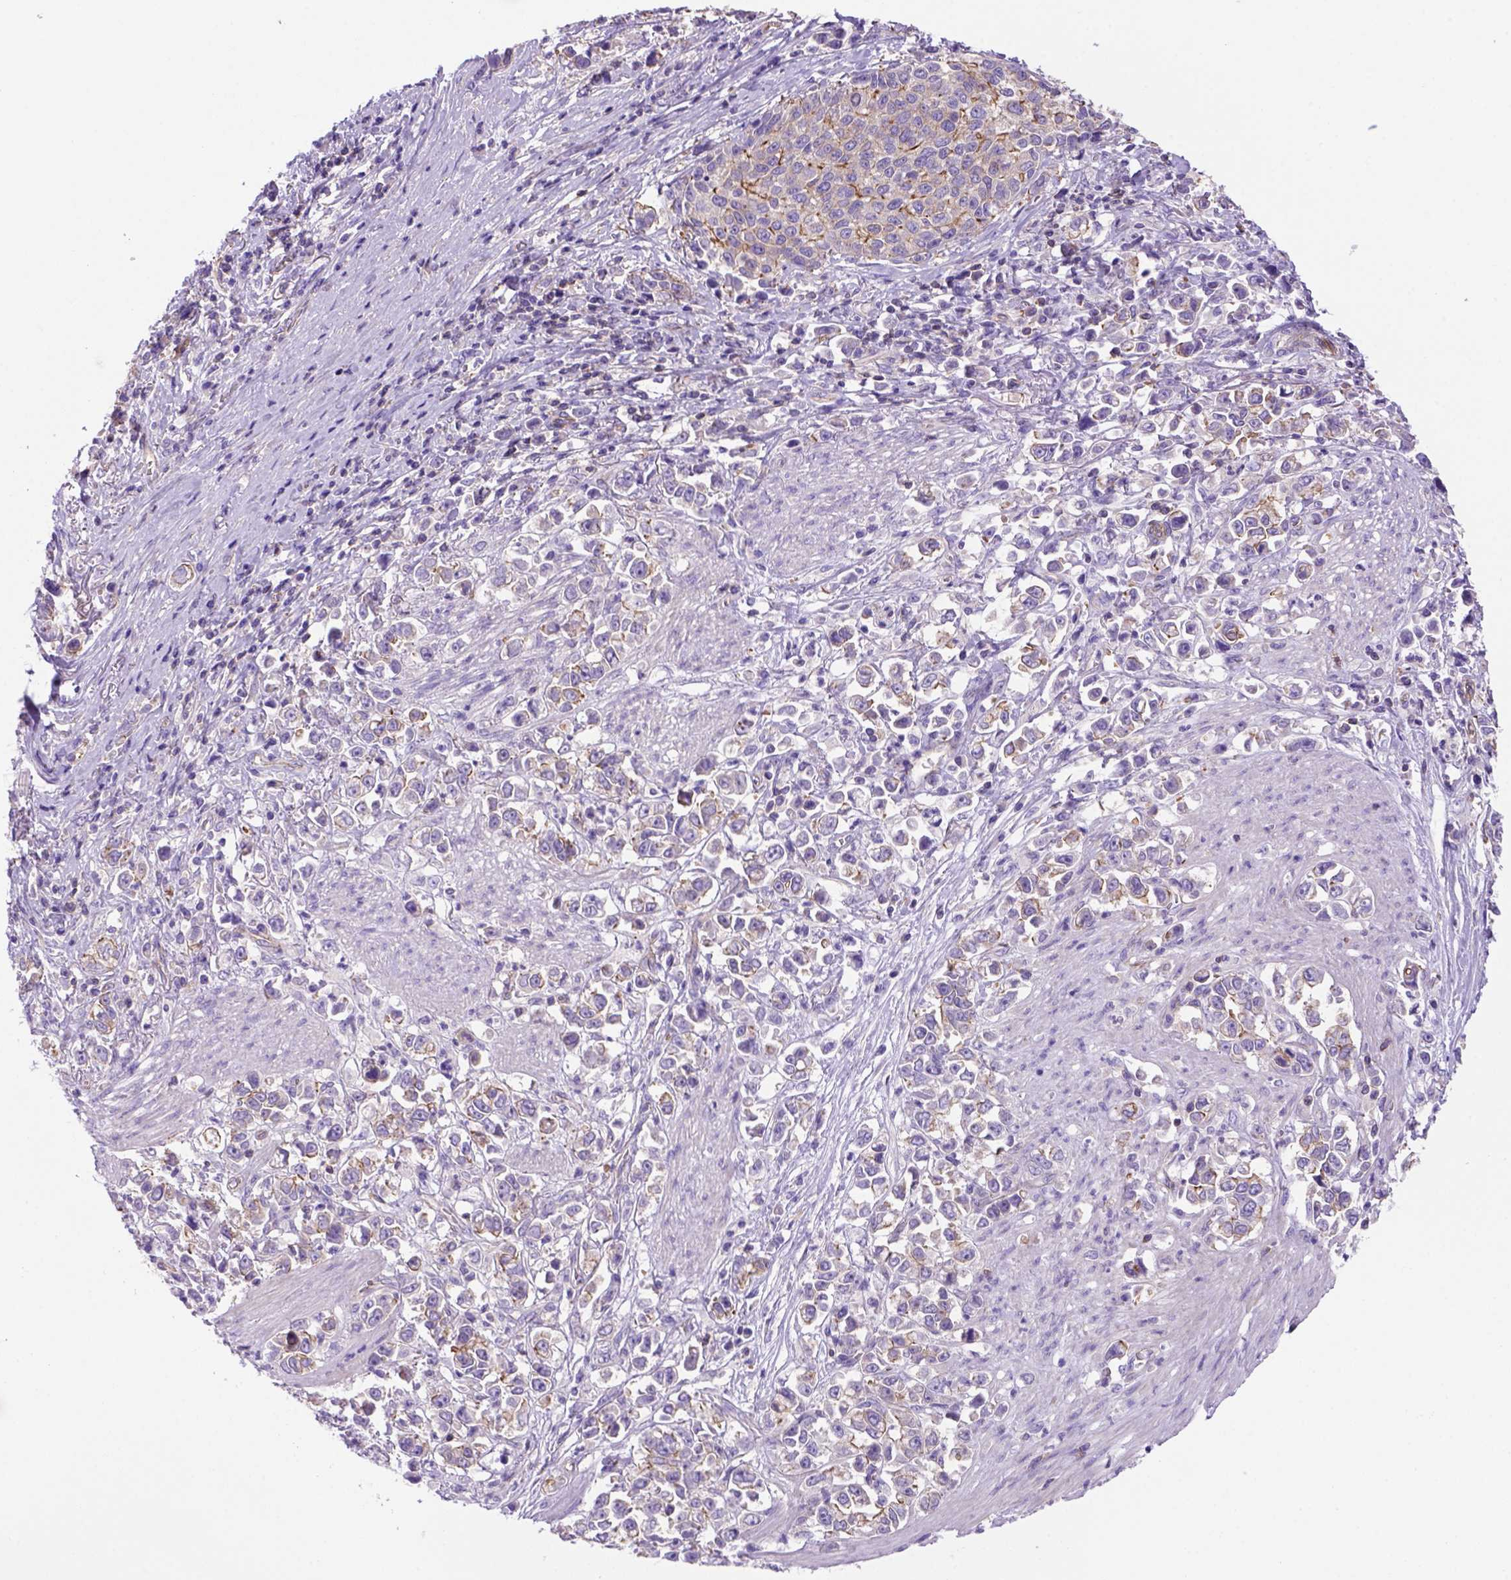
{"staining": {"intensity": "strong", "quantity": "25%-75%", "location": "cytoplasmic/membranous"}, "tissue": "stomach cancer", "cell_type": "Tumor cells", "image_type": "cancer", "snomed": [{"axis": "morphology", "description": "Adenocarcinoma, NOS"}, {"axis": "topography", "description": "Stomach"}], "caption": "IHC (DAB) staining of human stomach cancer shows strong cytoplasmic/membranous protein expression in about 25%-75% of tumor cells.", "gene": "PEX12", "patient": {"sex": "male", "age": 93}}